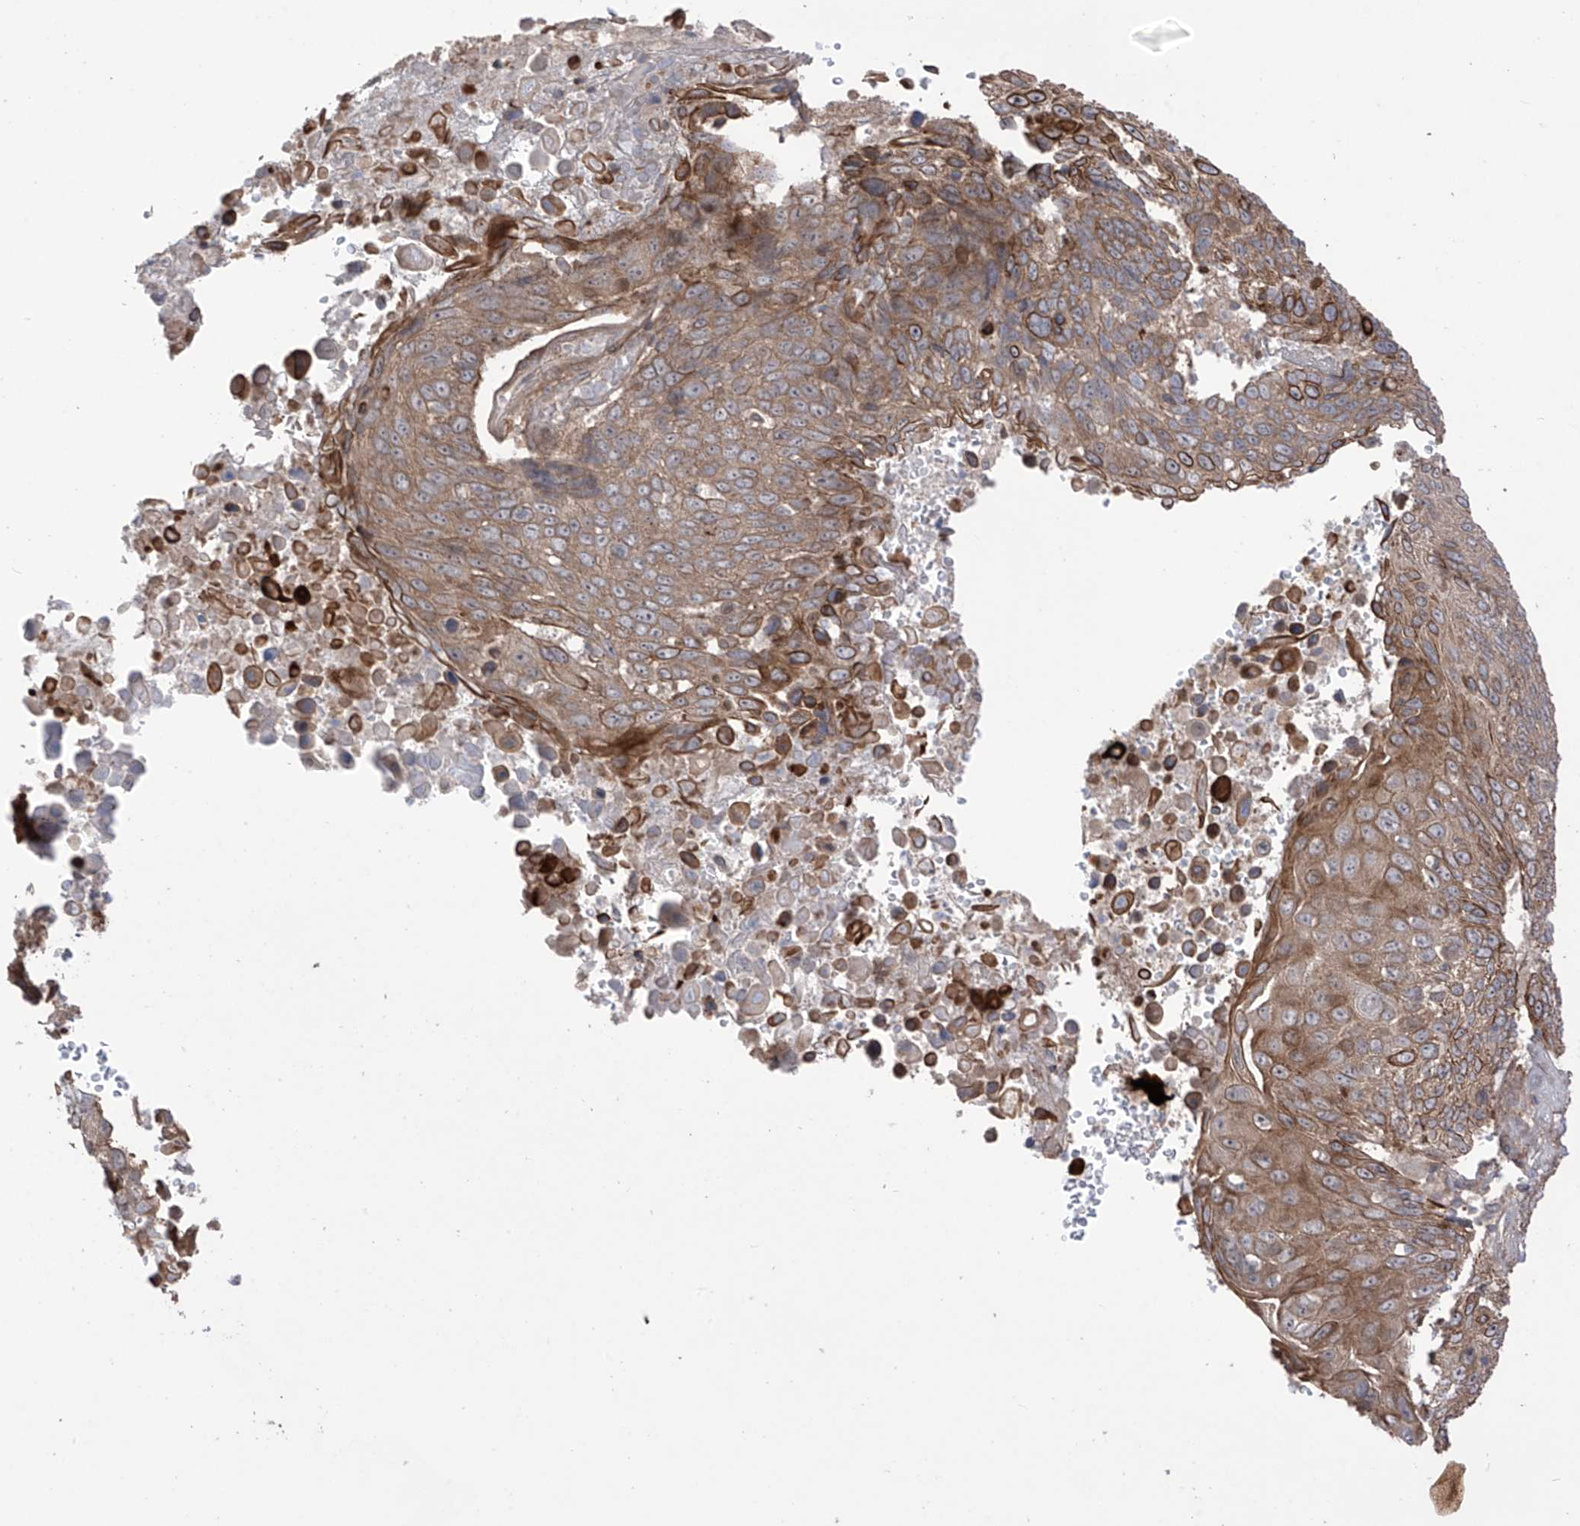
{"staining": {"intensity": "moderate", "quantity": "25%-75%", "location": "cytoplasmic/membranous"}, "tissue": "lung cancer", "cell_type": "Tumor cells", "image_type": "cancer", "snomed": [{"axis": "morphology", "description": "Squamous cell carcinoma, NOS"}, {"axis": "topography", "description": "Lung"}], "caption": "DAB (3,3'-diaminobenzidine) immunohistochemical staining of lung squamous cell carcinoma shows moderate cytoplasmic/membranous protein positivity in approximately 25%-75% of tumor cells.", "gene": "LRRC74A", "patient": {"sex": "male", "age": 66}}